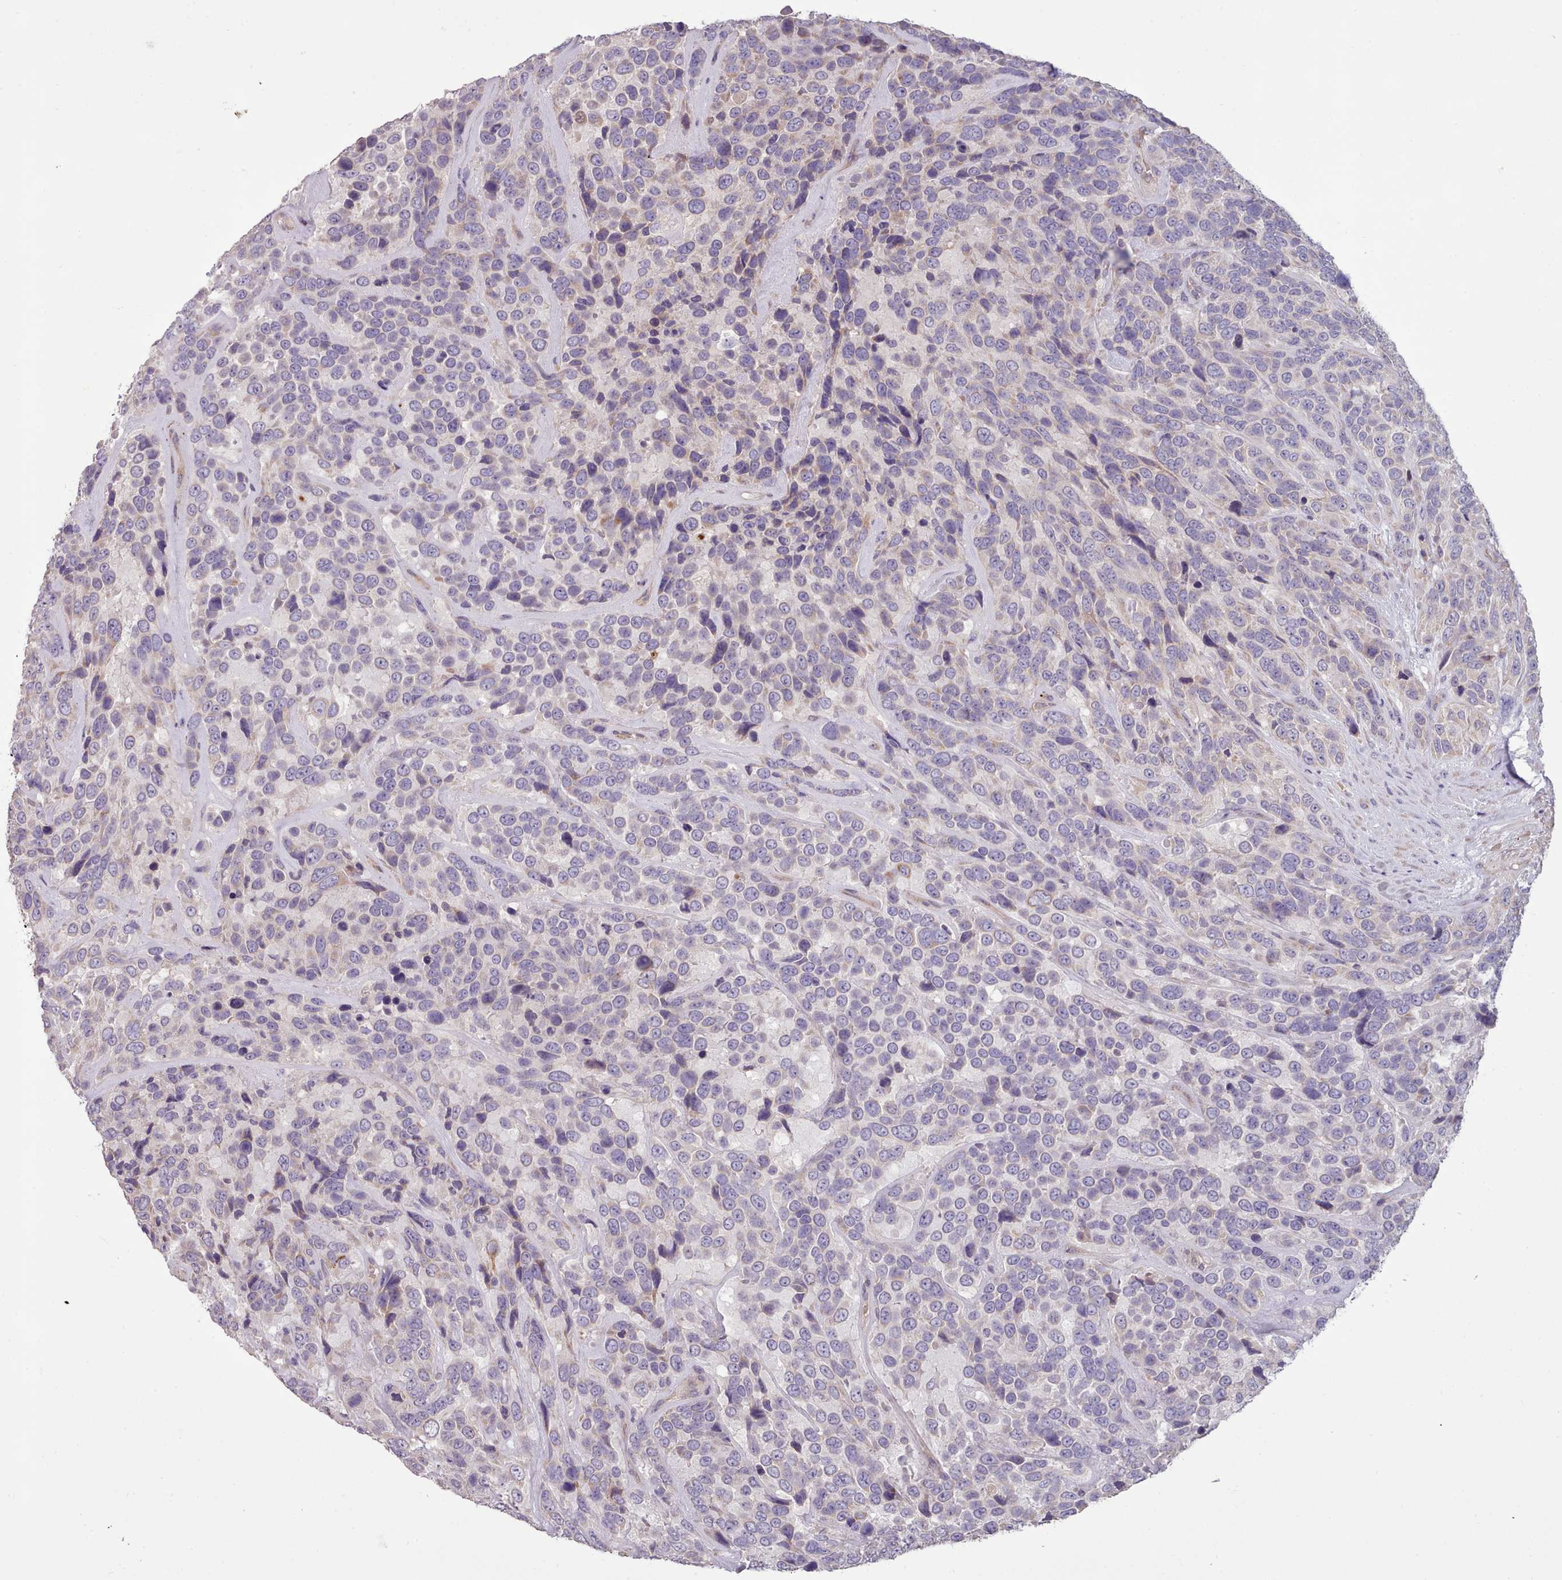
{"staining": {"intensity": "weak", "quantity": "<25%", "location": "cytoplasmic/membranous"}, "tissue": "urothelial cancer", "cell_type": "Tumor cells", "image_type": "cancer", "snomed": [{"axis": "morphology", "description": "Urothelial carcinoma, High grade"}, {"axis": "topography", "description": "Urinary bladder"}], "caption": "This is an immunohistochemistry (IHC) image of urothelial cancer. There is no expression in tumor cells.", "gene": "DPF1", "patient": {"sex": "female", "age": 70}}